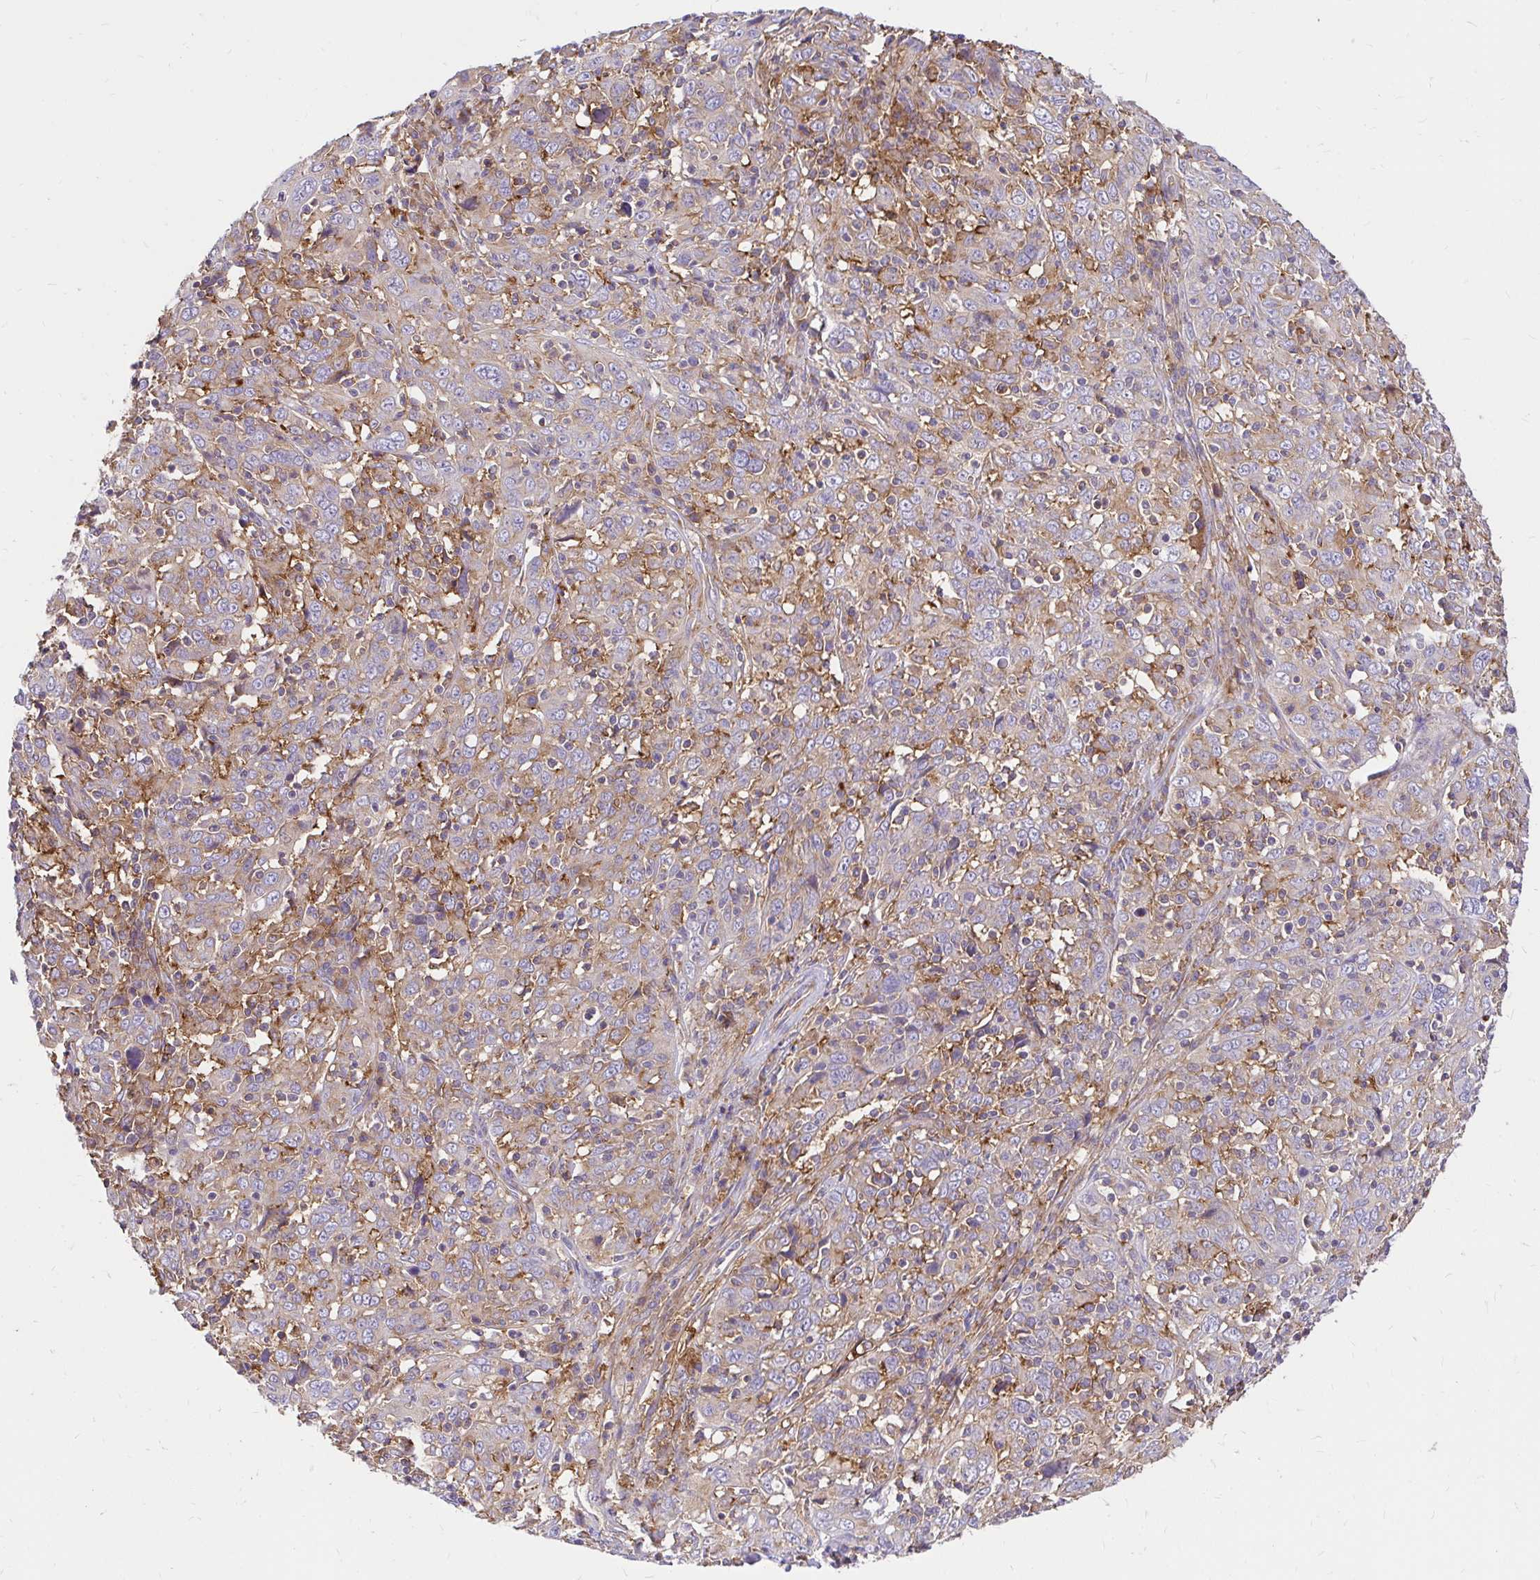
{"staining": {"intensity": "weak", "quantity": "25%-75%", "location": "cytoplasmic/membranous"}, "tissue": "cervical cancer", "cell_type": "Tumor cells", "image_type": "cancer", "snomed": [{"axis": "morphology", "description": "Squamous cell carcinoma, NOS"}, {"axis": "topography", "description": "Cervix"}], "caption": "Immunohistochemical staining of human cervical squamous cell carcinoma exhibits low levels of weak cytoplasmic/membranous staining in approximately 25%-75% of tumor cells.", "gene": "ABCB10", "patient": {"sex": "female", "age": 46}}